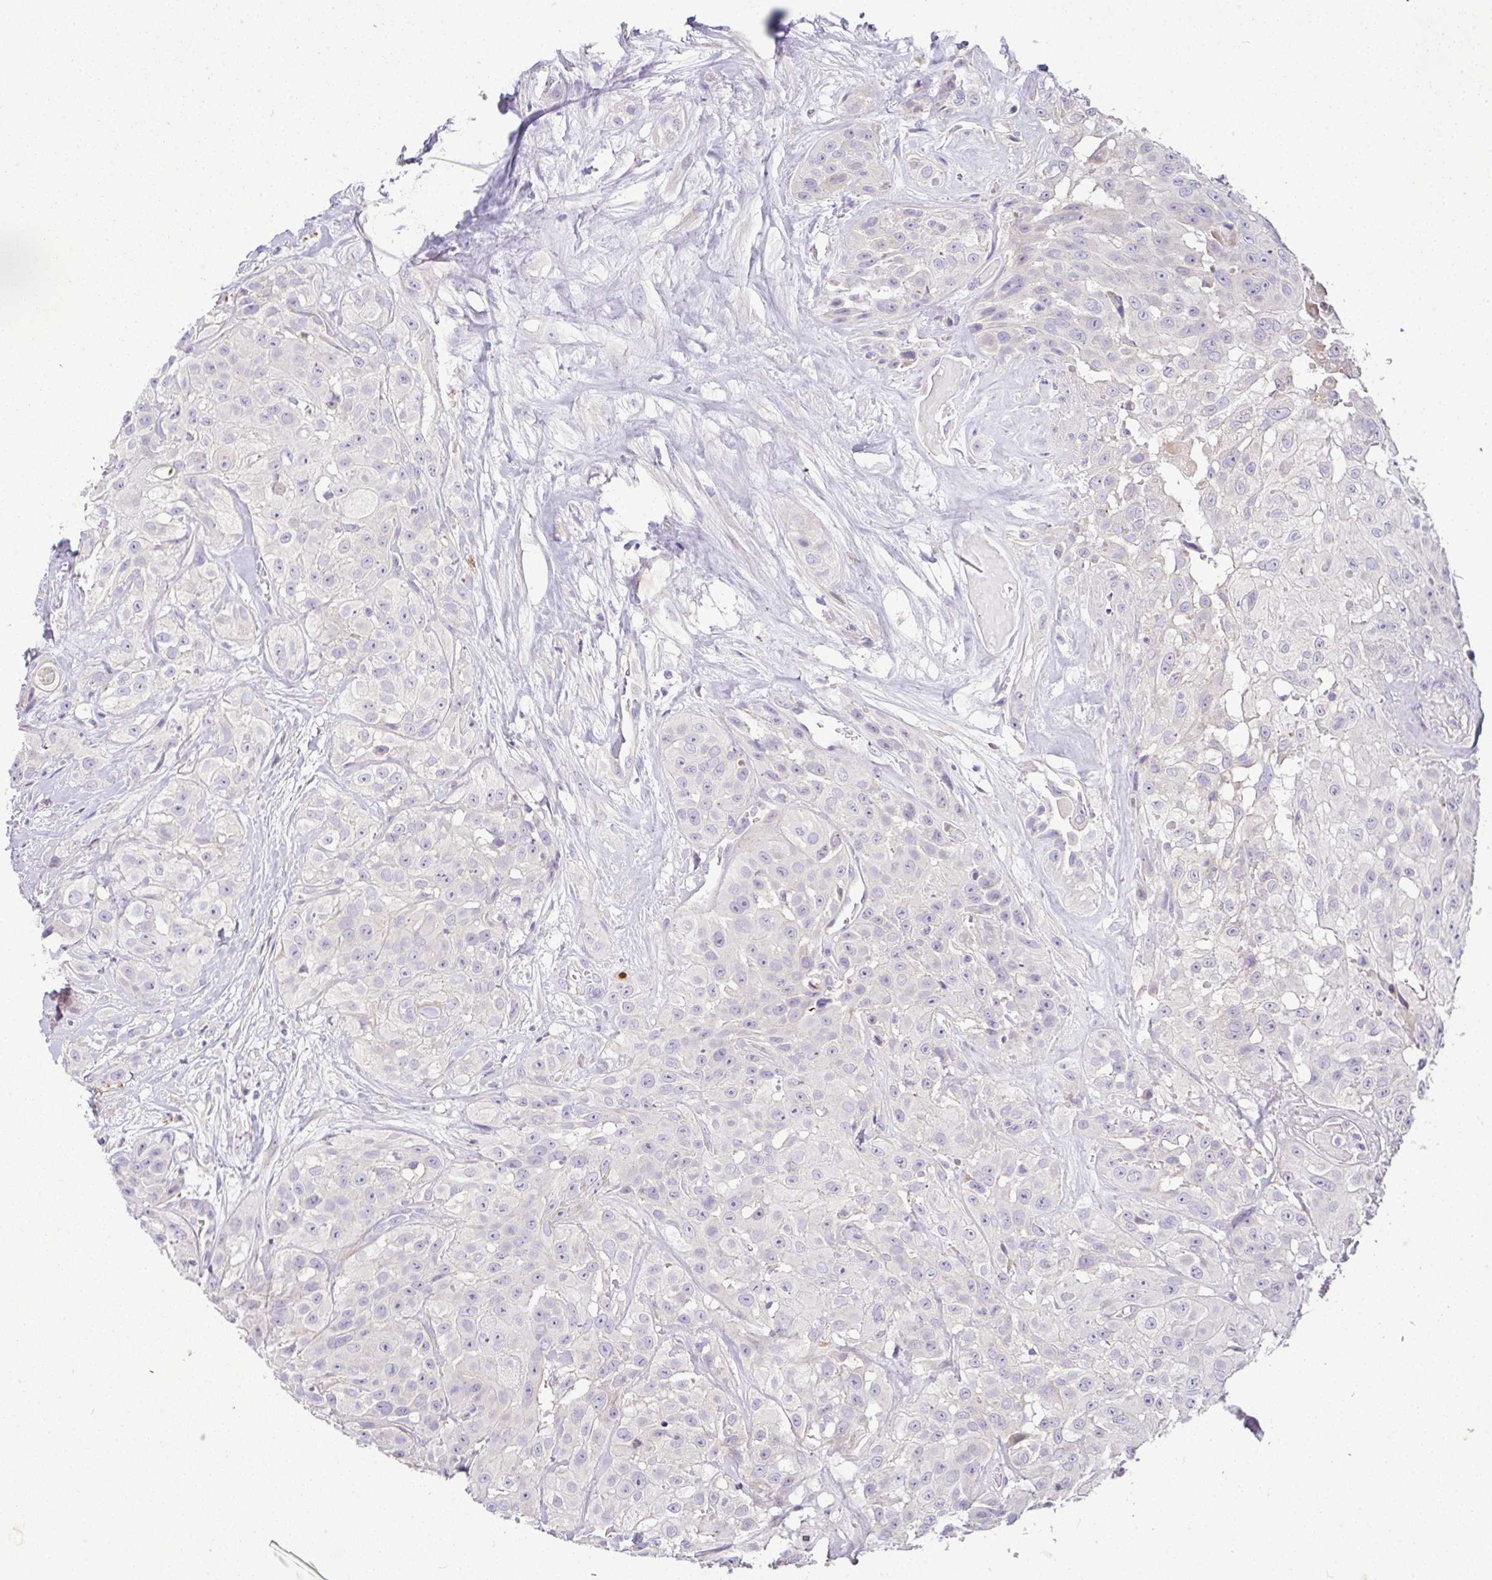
{"staining": {"intensity": "negative", "quantity": "none", "location": "none"}, "tissue": "head and neck cancer", "cell_type": "Tumor cells", "image_type": "cancer", "snomed": [{"axis": "morphology", "description": "Squamous cell carcinoma, NOS"}, {"axis": "topography", "description": "Head-Neck"}], "caption": "Immunohistochemistry (IHC) of human head and neck cancer shows no positivity in tumor cells. (Immunohistochemistry (IHC), brightfield microscopy, high magnification).", "gene": "EPN3", "patient": {"sex": "male", "age": 83}}